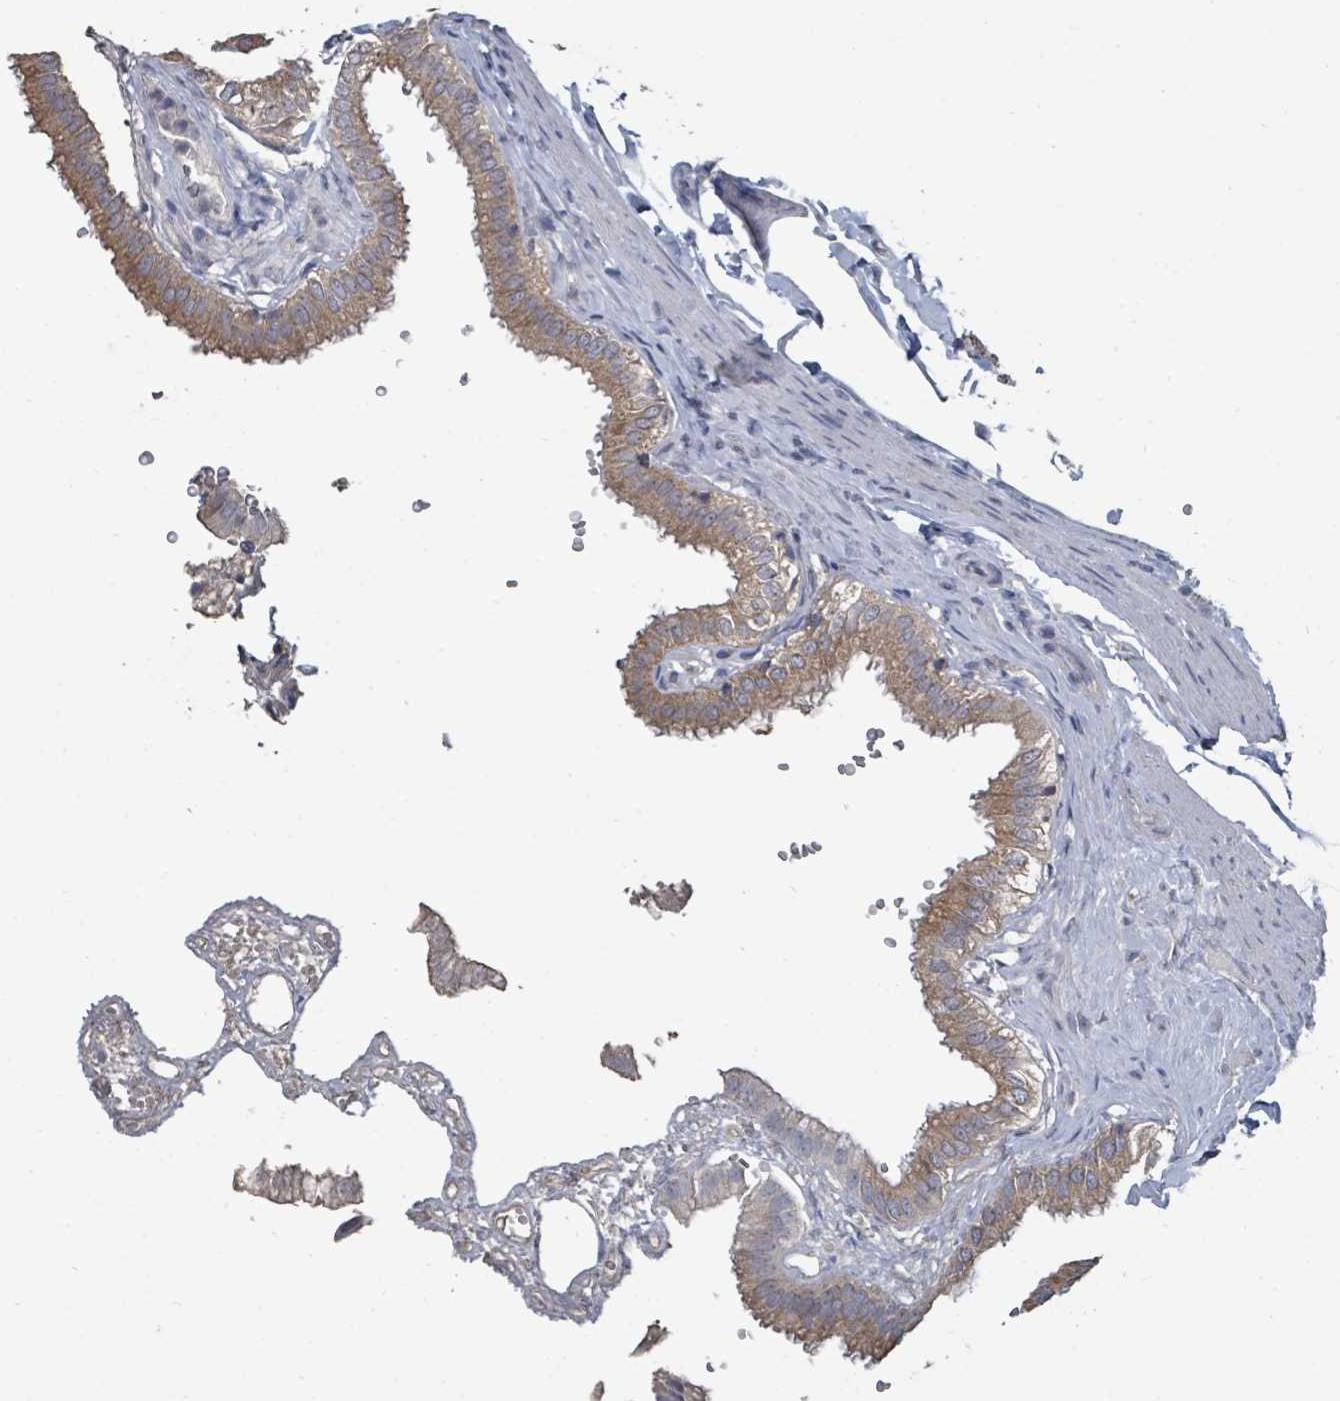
{"staining": {"intensity": "moderate", "quantity": ">75%", "location": "cytoplasmic/membranous"}, "tissue": "gallbladder", "cell_type": "Glandular cells", "image_type": "normal", "snomed": [{"axis": "morphology", "description": "Normal tissue, NOS"}, {"axis": "topography", "description": "Gallbladder"}], "caption": "A high-resolution micrograph shows immunohistochemistry staining of benign gallbladder, which reveals moderate cytoplasmic/membranous staining in about >75% of glandular cells. The protein is stained brown, and the nuclei are stained in blue (DAB IHC with brightfield microscopy, high magnification).", "gene": "SLC9A7", "patient": {"sex": "female", "age": 61}}